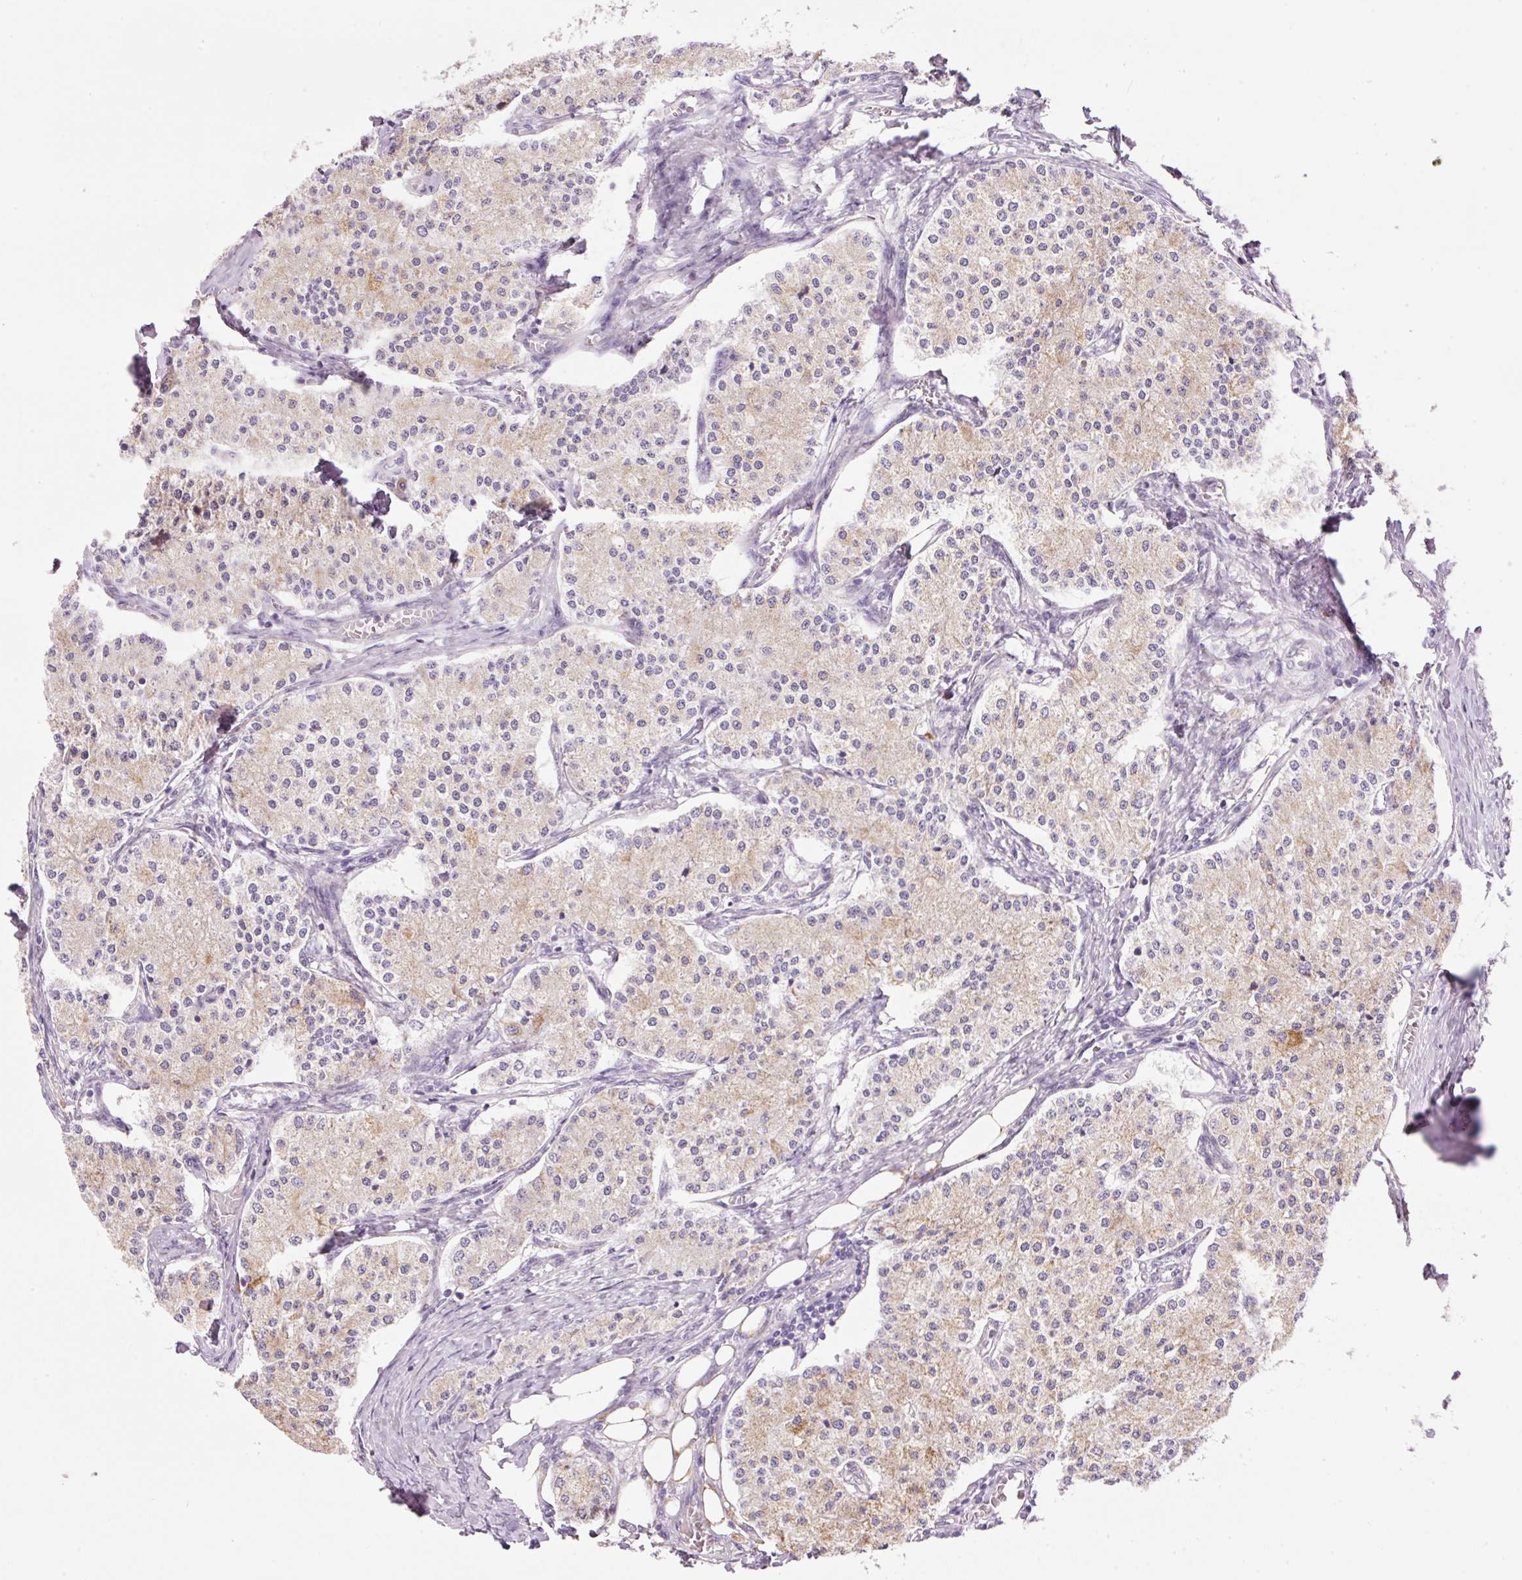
{"staining": {"intensity": "weak", "quantity": "25%-75%", "location": "cytoplasmic/membranous"}, "tissue": "carcinoid", "cell_type": "Tumor cells", "image_type": "cancer", "snomed": [{"axis": "morphology", "description": "Carcinoid, malignant, NOS"}, {"axis": "topography", "description": "Colon"}], "caption": "The image demonstrates a brown stain indicating the presence of a protein in the cytoplasmic/membranous of tumor cells in carcinoid.", "gene": "PNPLA5", "patient": {"sex": "female", "age": 52}}